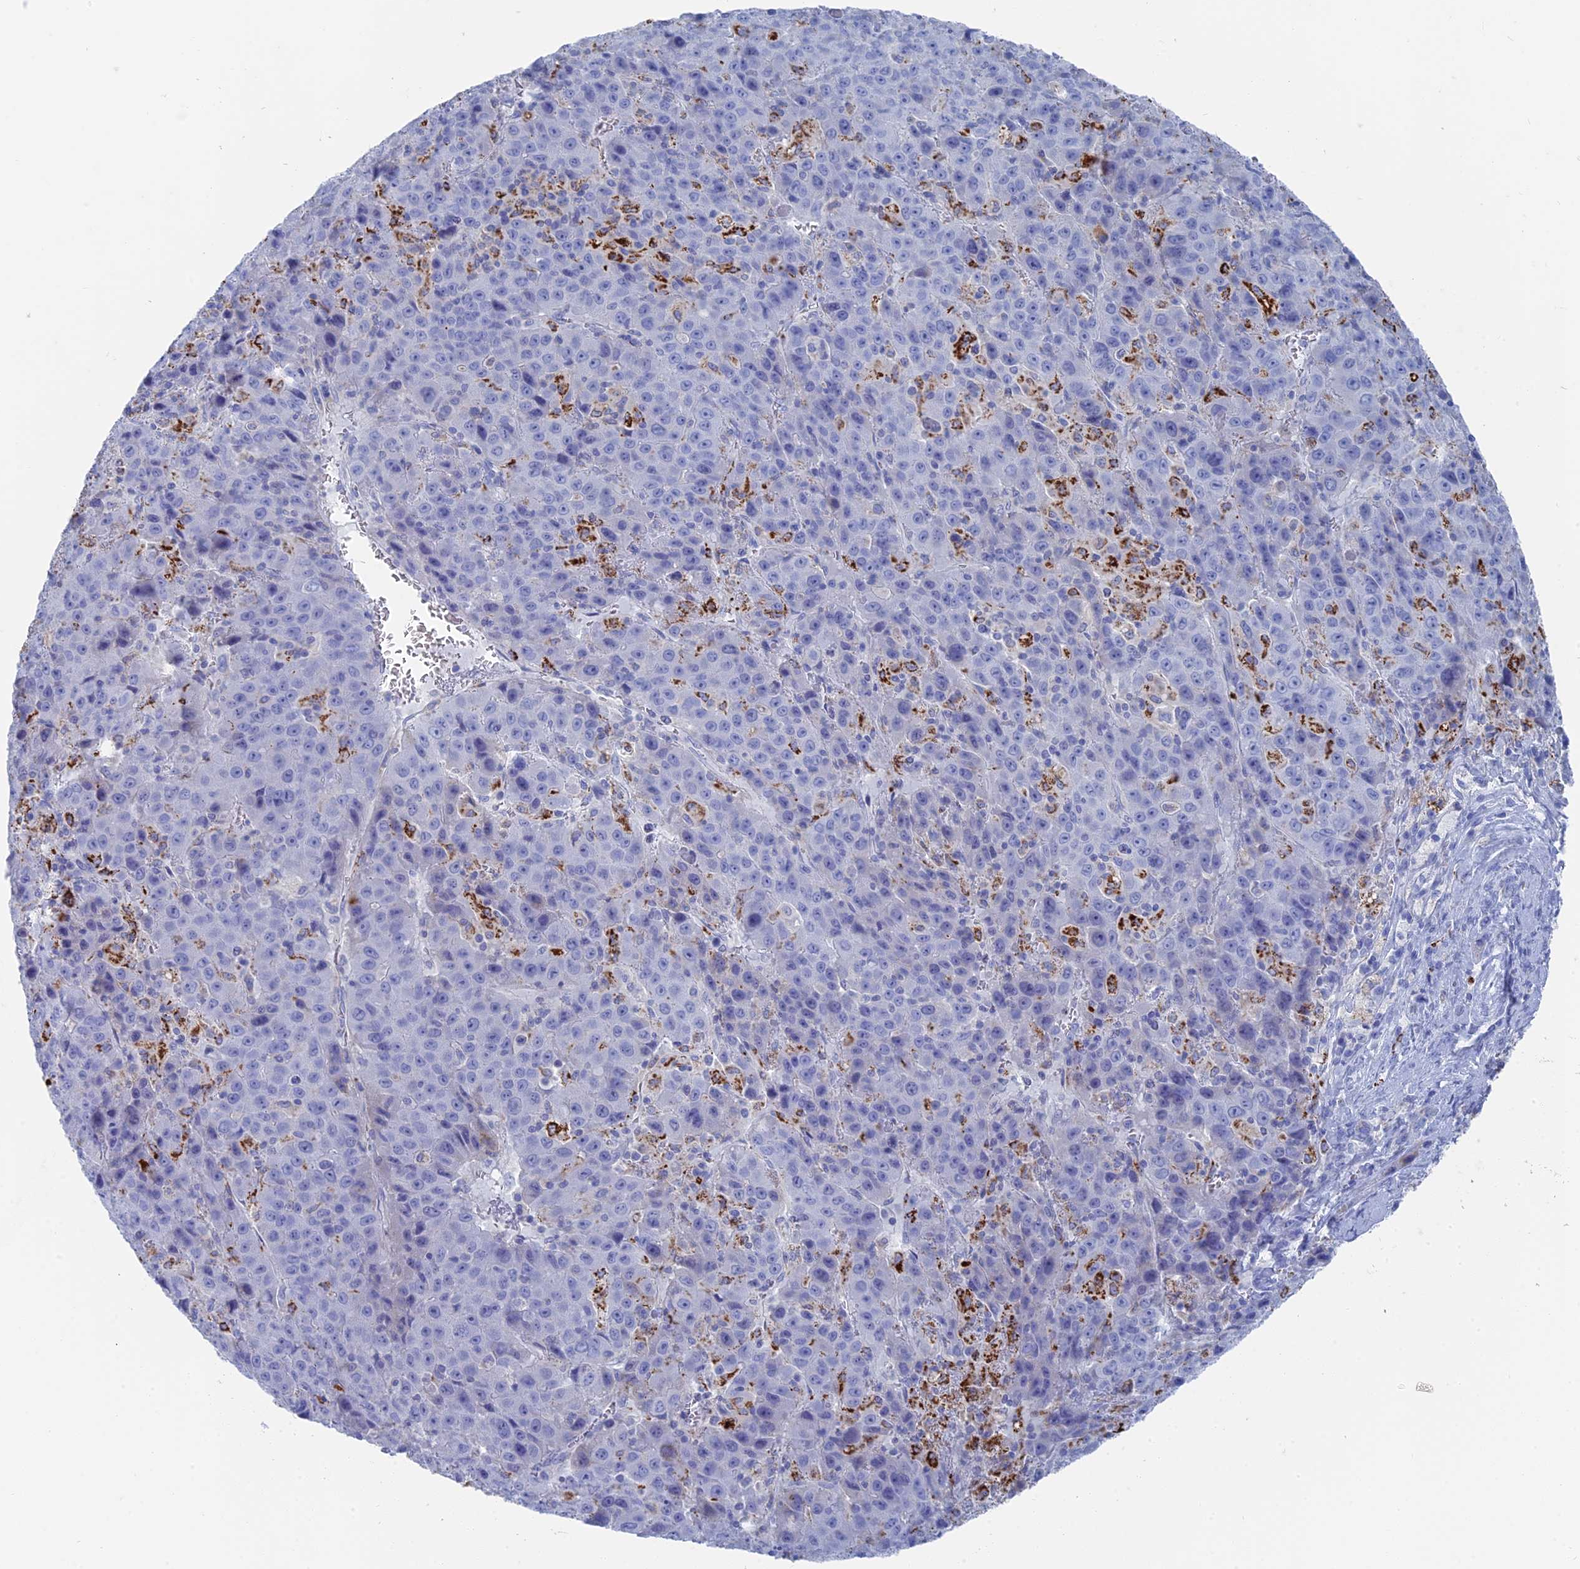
{"staining": {"intensity": "negative", "quantity": "none", "location": "none"}, "tissue": "liver cancer", "cell_type": "Tumor cells", "image_type": "cancer", "snomed": [{"axis": "morphology", "description": "Carcinoma, Hepatocellular, NOS"}, {"axis": "topography", "description": "Liver"}], "caption": "This is a photomicrograph of immunohistochemistry (IHC) staining of liver cancer, which shows no positivity in tumor cells.", "gene": "ALMS1", "patient": {"sex": "female", "age": 53}}